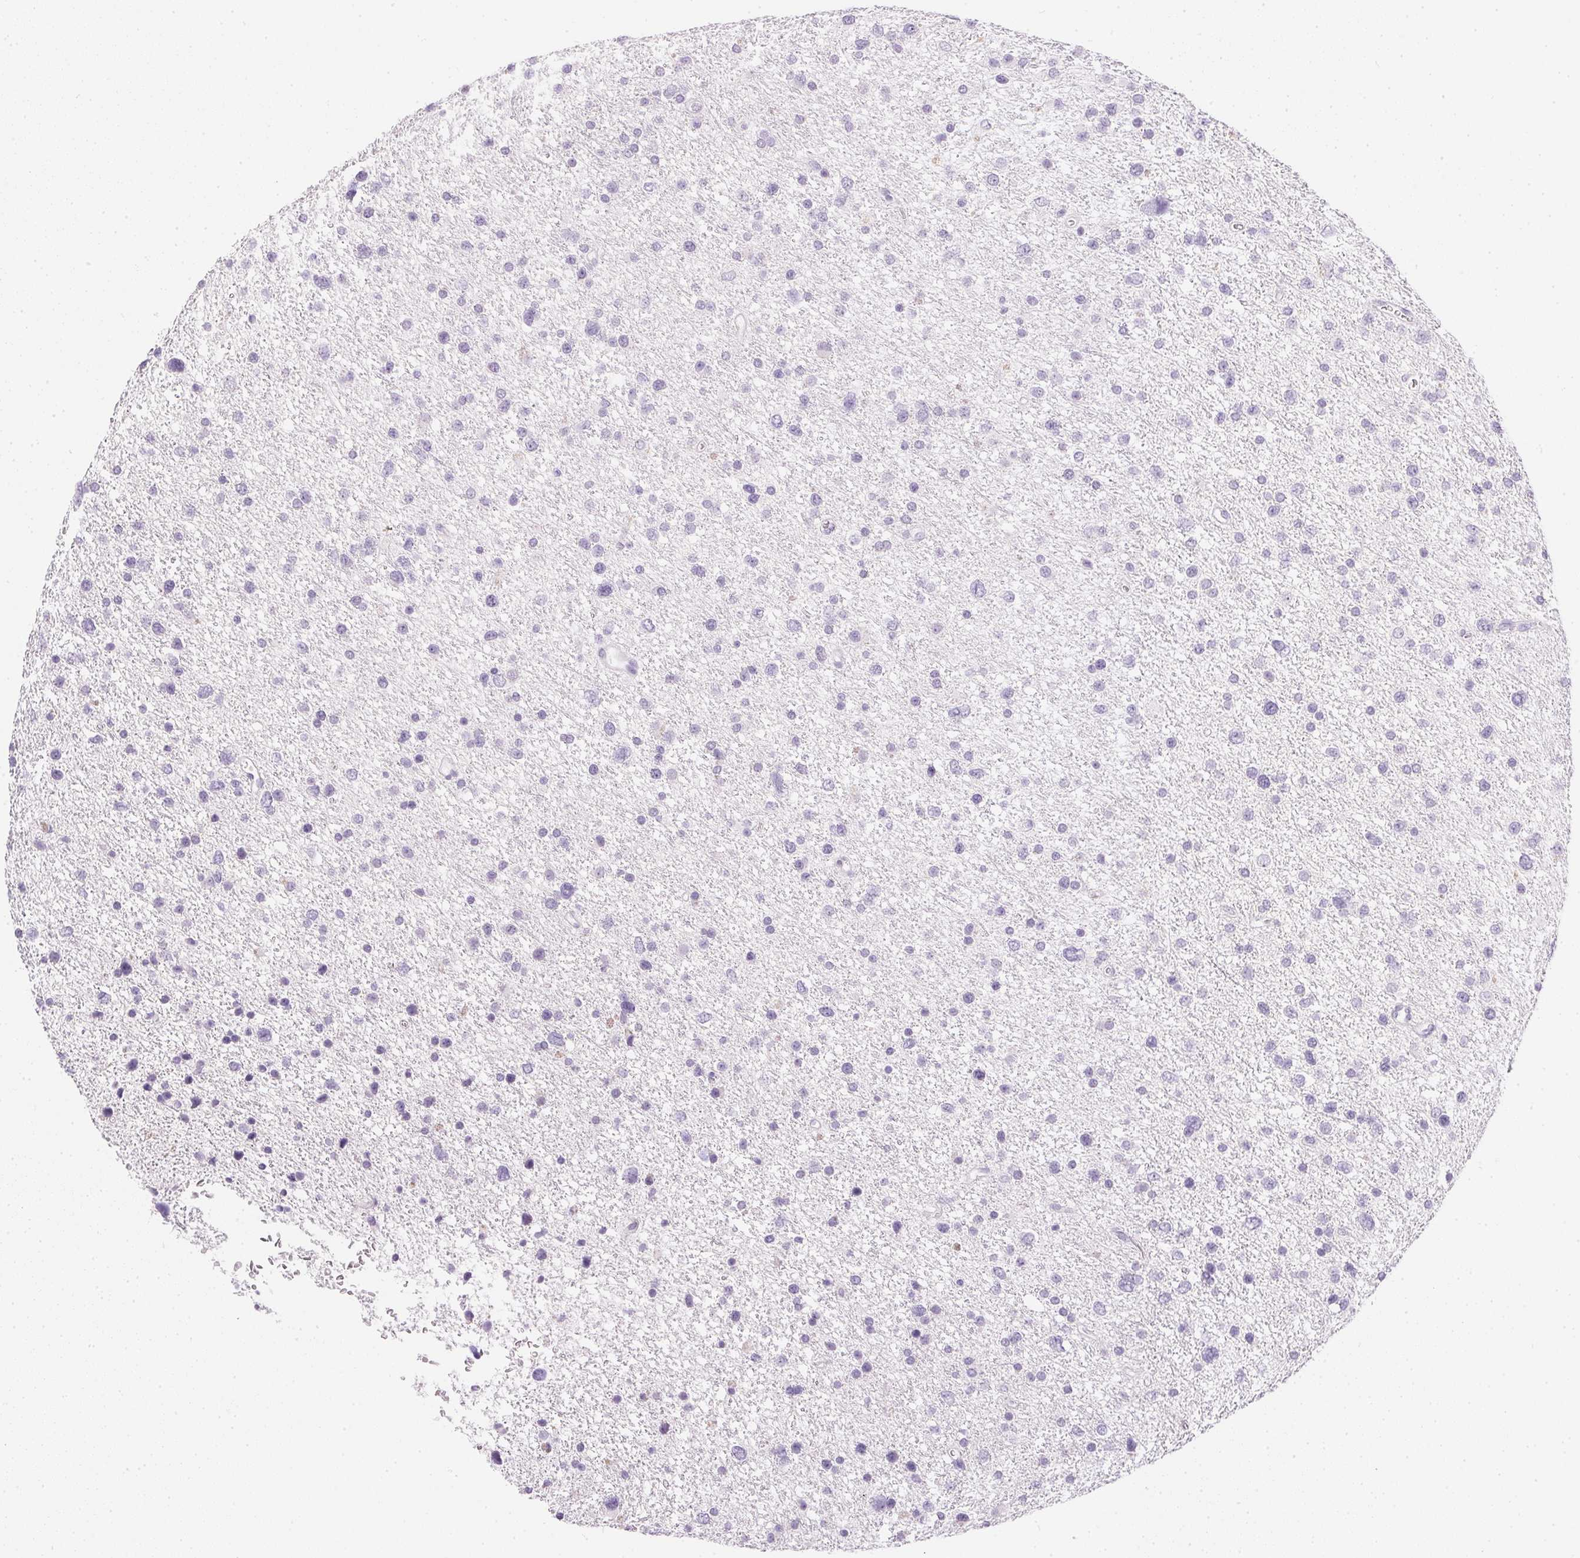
{"staining": {"intensity": "negative", "quantity": "none", "location": "none"}, "tissue": "glioma", "cell_type": "Tumor cells", "image_type": "cancer", "snomed": [{"axis": "morphology", "description": "Glioma, malignant, Low grade"}, {"axis": "topography", "description": "Brain"}], "caption": "Immunohistochemistry micrograph of human malignant low-grade glioma stained for a protein (brown), which displays no staining in tumor cells. Brightfield microscopy of IHC stained with DAB (brown) and hematoxylin (blue), captured at high magnification.", "gene": "PPY", "patient": {"sex": "female", "age": 55}}